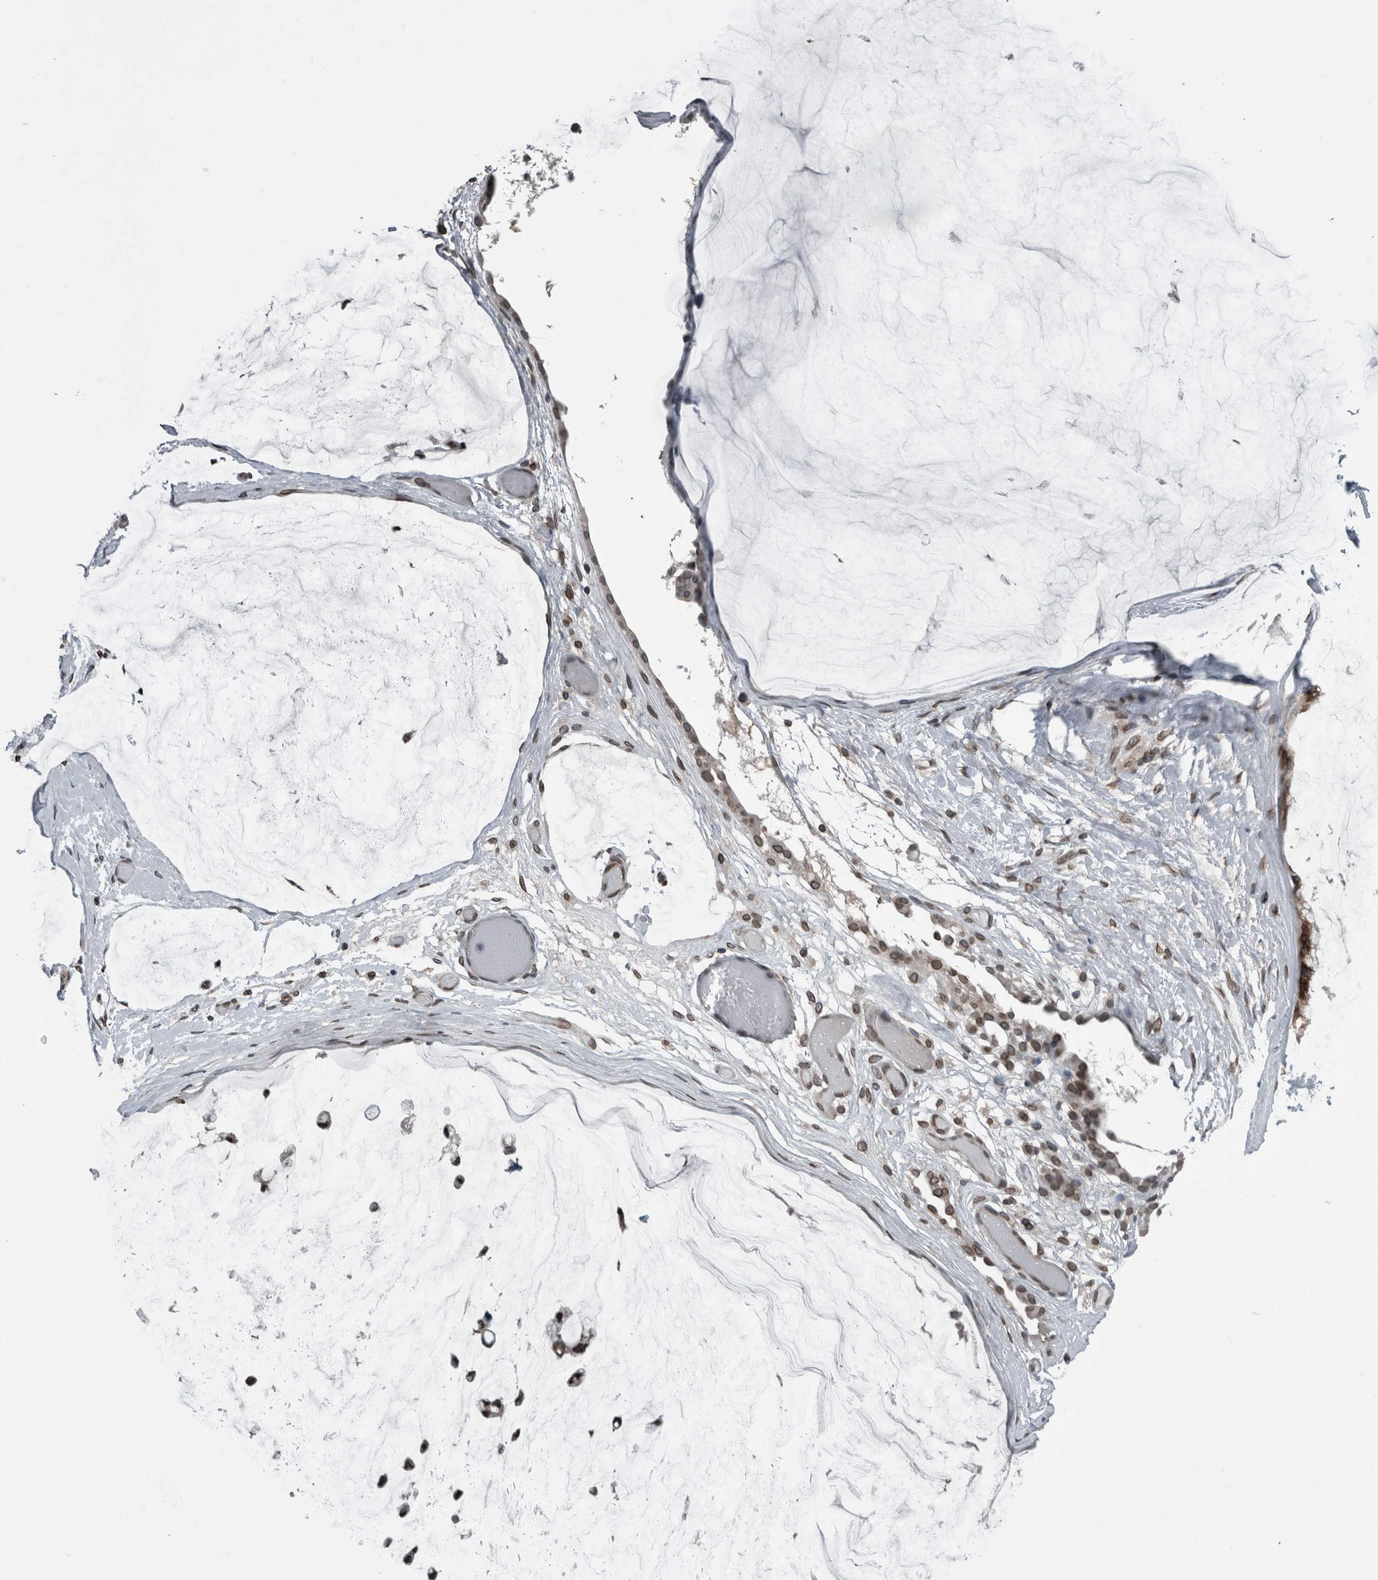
{"staining": {"intensity": "moderate", "quantity": ">75%", "location": "cytoplasmic/membranous,nuclear"}, "tissue": "ovarian cancer", "cell_type": "Tumor cells", "image_type": "cancer", "snomed": [{"axis": "morphology", "description": "Cystadenocarcinoma, mucinous, NOS"}, {"axis": "topography", "description": "Ovary"}], "caption": "IHC image of neoplastic tissue: human ovarian cancer stained using immunohistochemistry (IHC) demonstrates medium levels of moderate protein expression localized specifically in the cytoplasmic/membranous and nuclear of tumor cells, appearing as a cytoplasmic/membranous and nuclear brown color.", "gene": "RANBP2", "patient": {"sex": "female", "age": 39}}